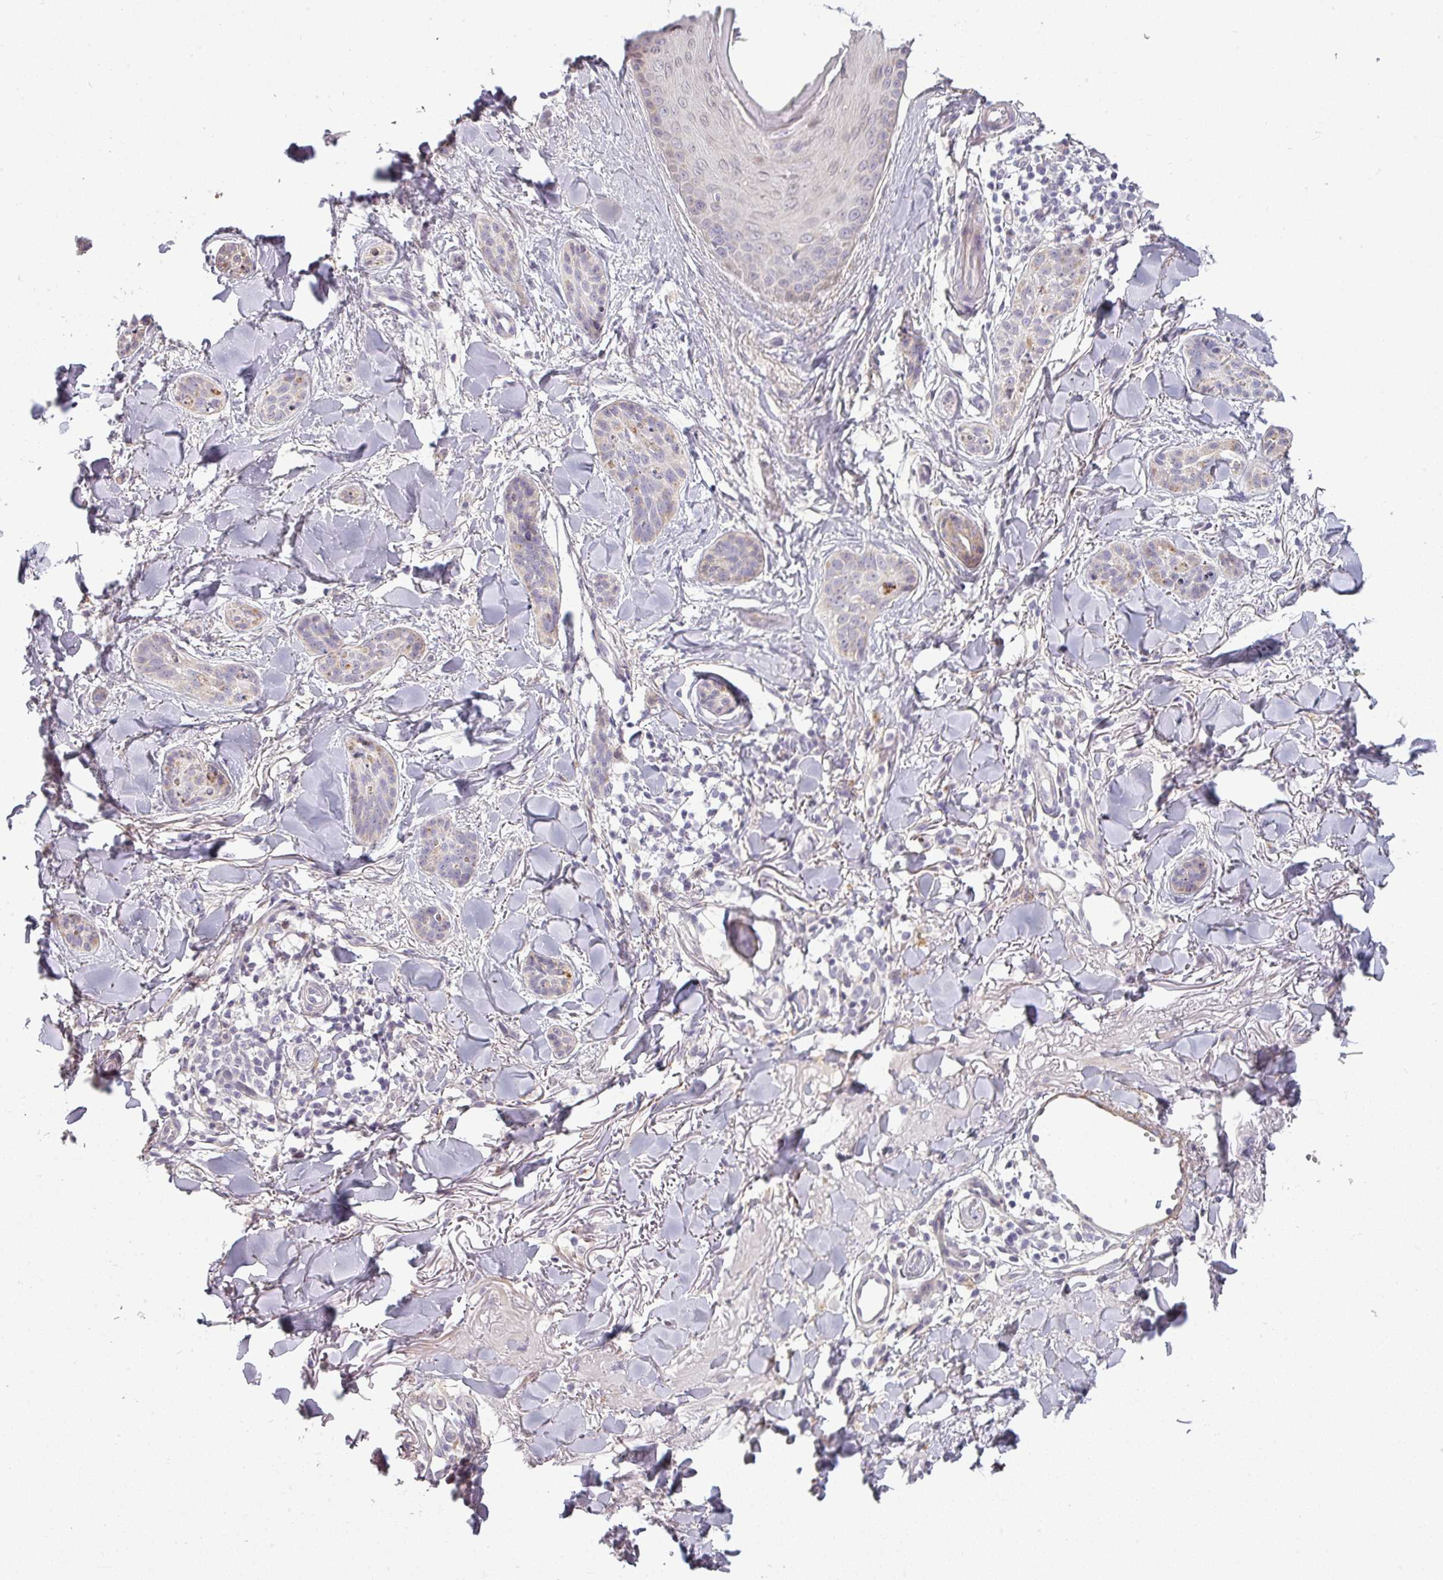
{"staining": {"intensity": "weak", "quantity": "<25%", "location": "cytoplasmic/membranous"}, "tissue": "skin cancer", "cell_type": "Tumor cells", "image_type": "cancer", "snomed": [{"axis": "morphology", "description": "Basal cell carcinoma"}, {"axis": "topography", "description": "Skin"}], "caption": "An immunohistochemistry photomicrograph of skin cancer (basal cell carcinoma) is shown. There is no staining in tumor cells of skin cancer (basal cell carcinoma).", "gene": "C2orf16", "patient": {"sex": "male", "age": 52}}